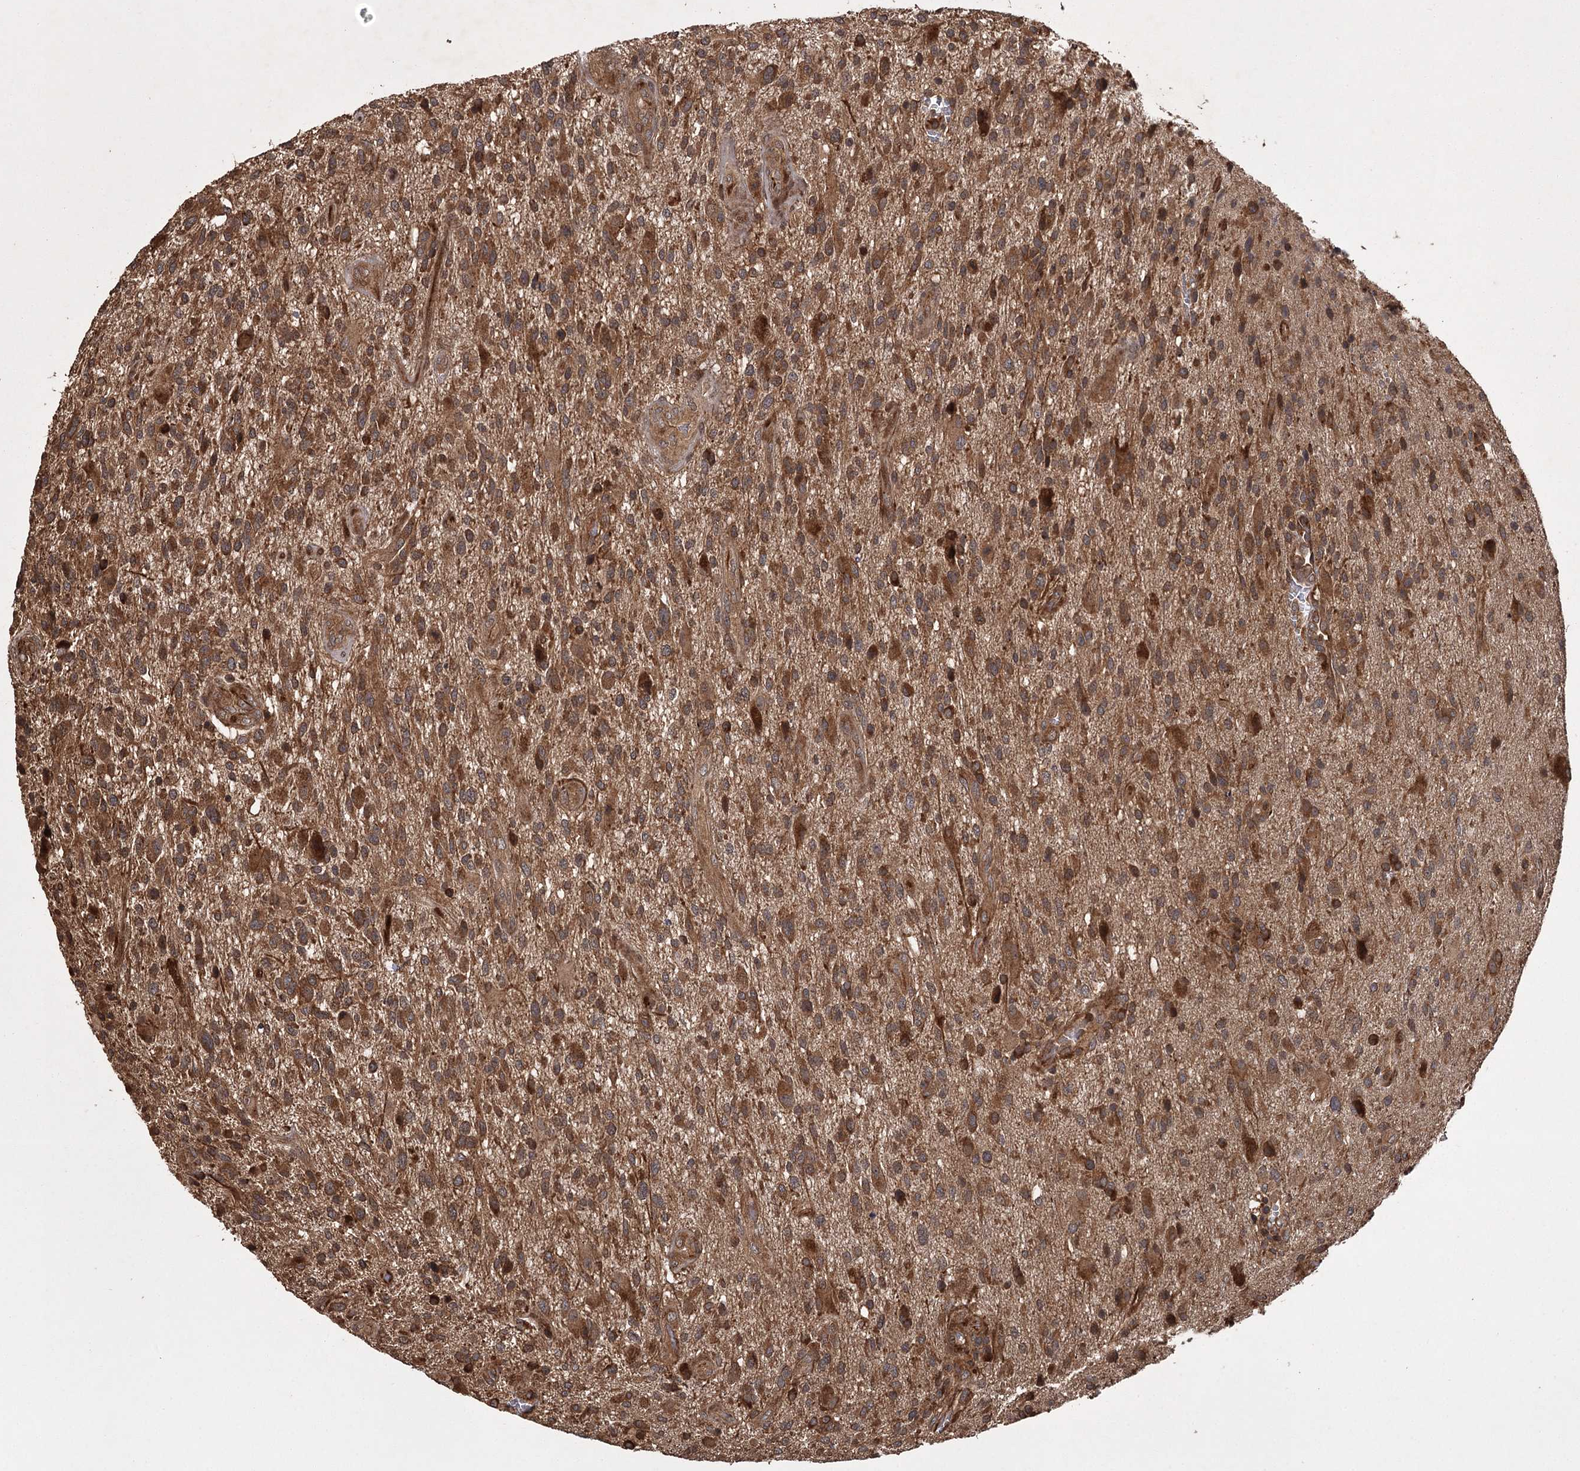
{"staining": {"intensity": "moderate", "quantity": ">75%", "location": "cytoplasmic/membranous"}, "tissue": "glioma", "cell_type": "Tumor cells", "image_type": "cancer", "snomed": [{"axis": "morphology", "description": "Glioma, malignant, High grade"}, {"axis": "topography", "description": "Brain"}], "caption": "Protein expression by immunohistochemistry (IHC) displays moderate cytoplasmic/membranous positivity in about >75% of tumor cells in glioma.", "gene": "RPAP3", "patient": {"sex": "male", "age": 47}}